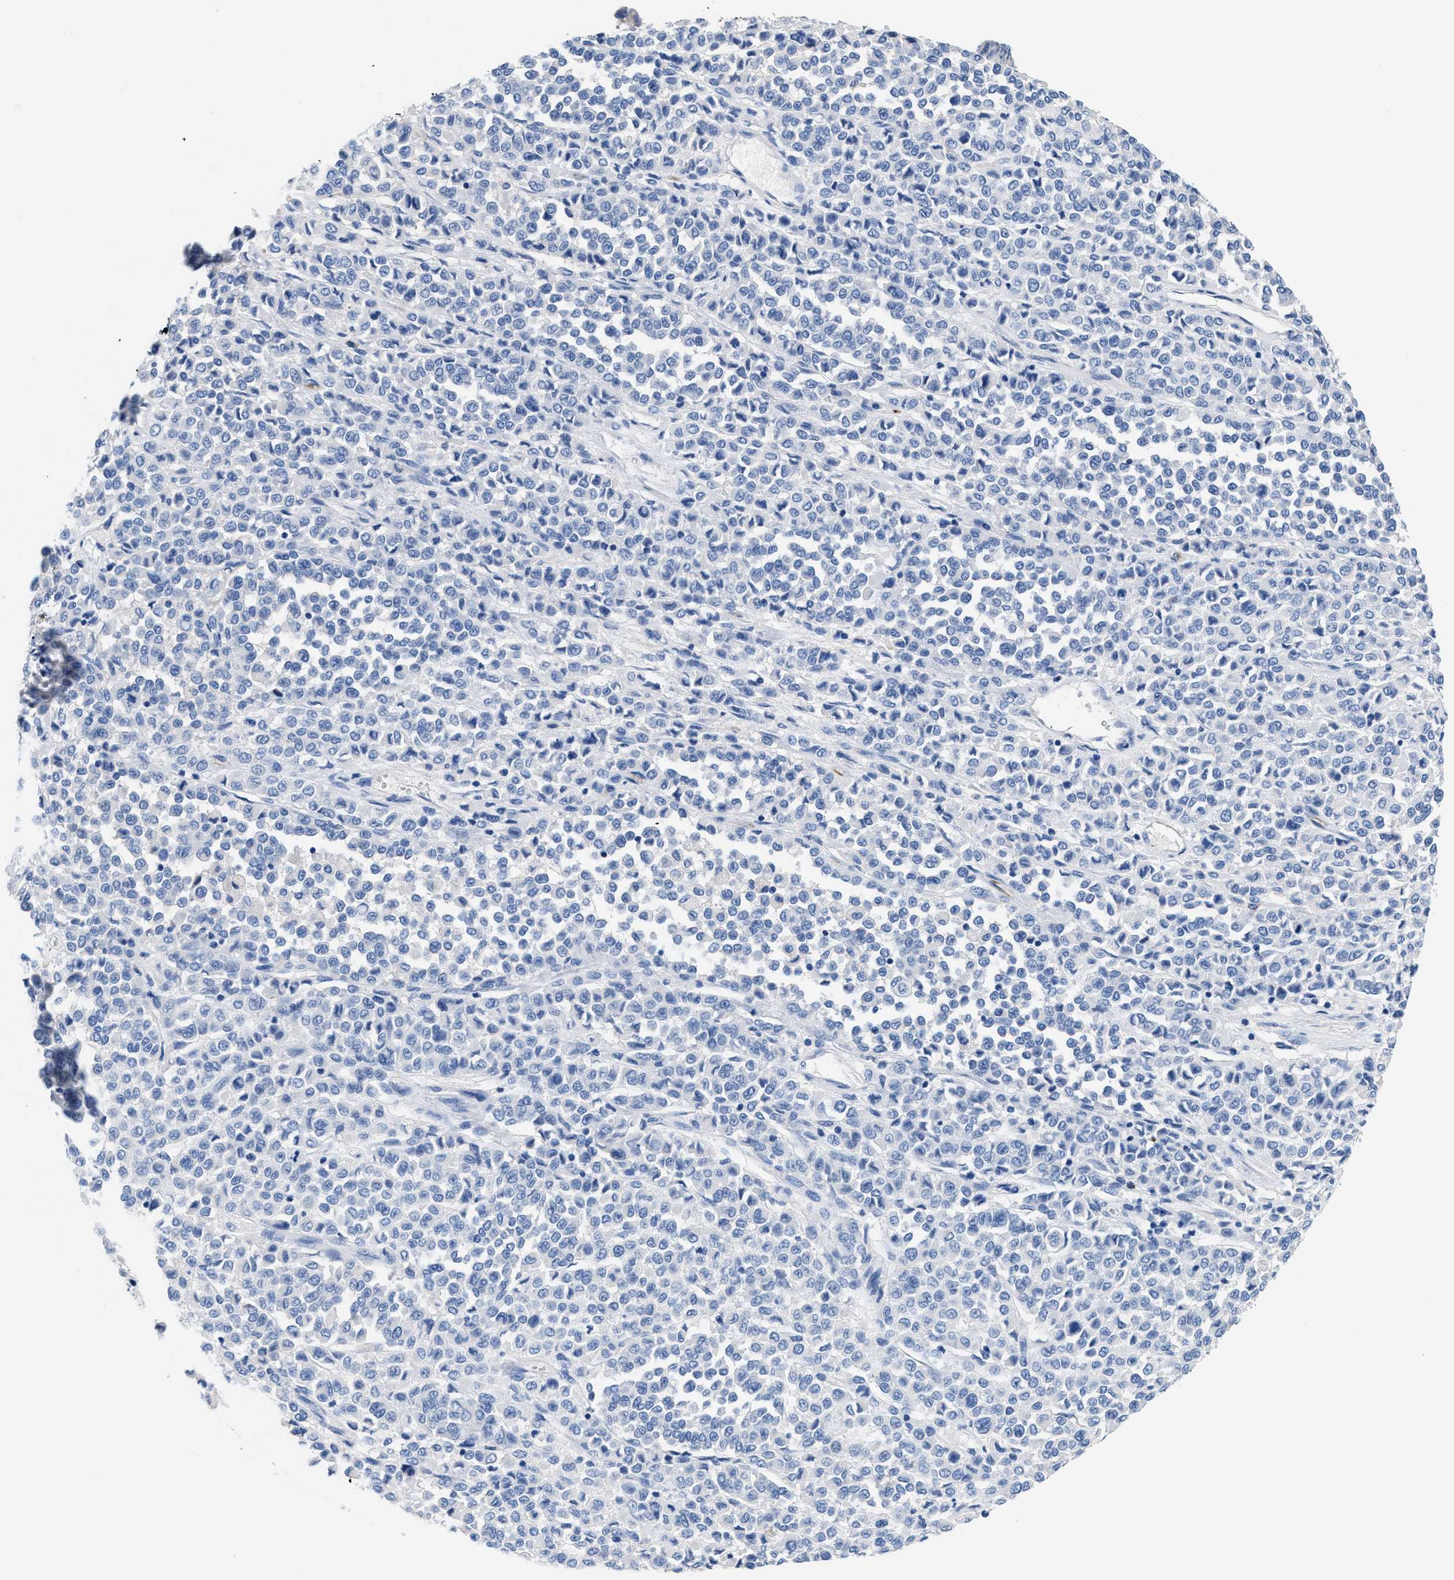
{"staining": {"intensity": "negative", "quantity": "none", "location": "none"}, "tissue": "melanoma", "cell_type": "Tumor cells", "image_type": "cancer", "snomed": [{"axis": "morphology", "description": "Malignant melanoma, Metastatic site"}, {"axis": "topography", "description": "Pancreas"}], "caption": "High magnification brightfield microscopy of melanoma stained with DAB (brown) and counterstained with hematoxylin (blue): tumor cells show no significant expression.", "gene": "SLFN13", "patient": {"sex": "female", "age": 30}}